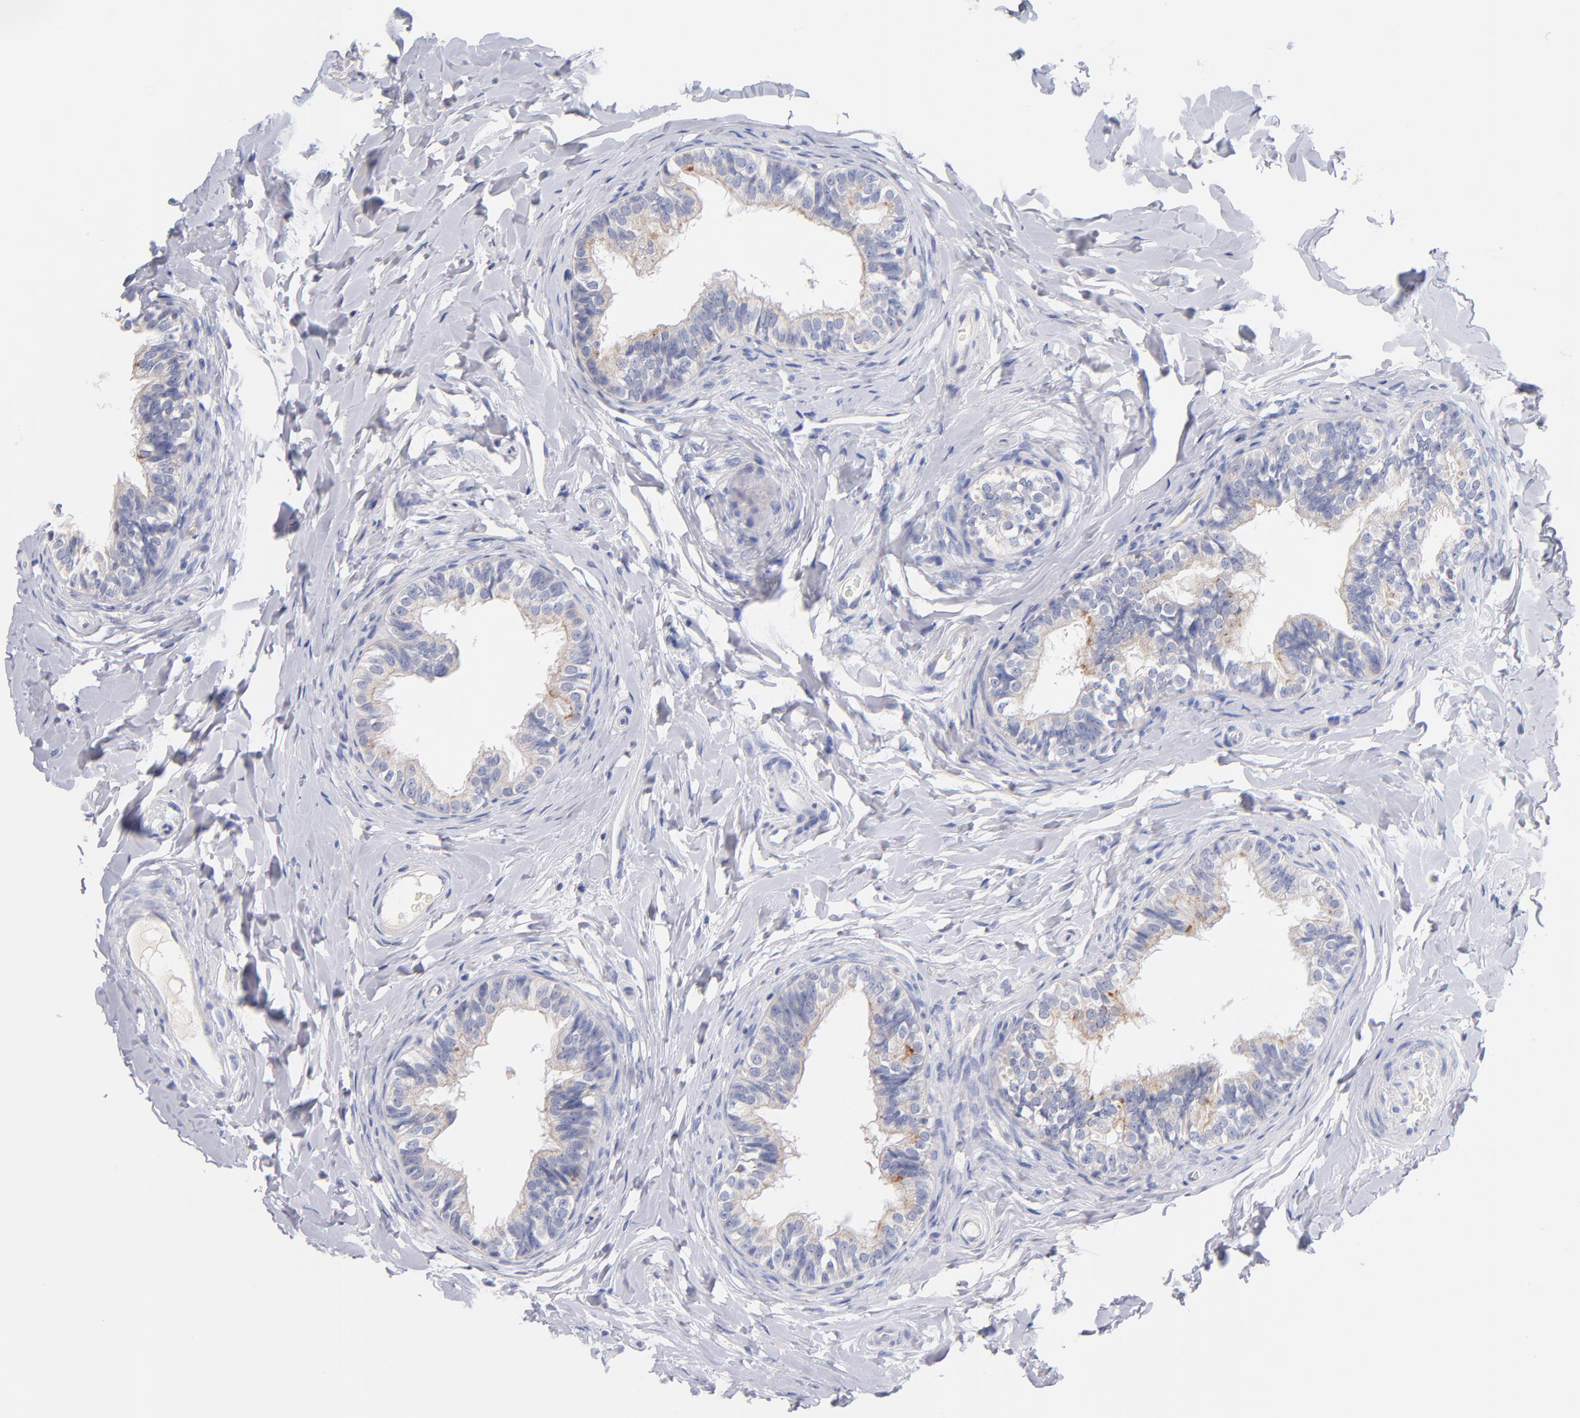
{"staining": {"intensity": "weak", "quantity": "25%-75%", "location": "cytoplasmic/membranous"}, "tissue": "epididymis", "cell_type": "Glandular cells", "image_type": "normal", "snomed": [{"axis": "morphology", "description": "Normal tissue, NOS"}, {"axis": "topography", "description": "Epididymis"}], "caption": "This image demonstrates IHC staining of benign epididymis, with low weak cytoplasmic/membranous positivity in about 25%-75% of glandular cells.", "gene": "BID", "patient": {"sex": "male", "age": 26}}